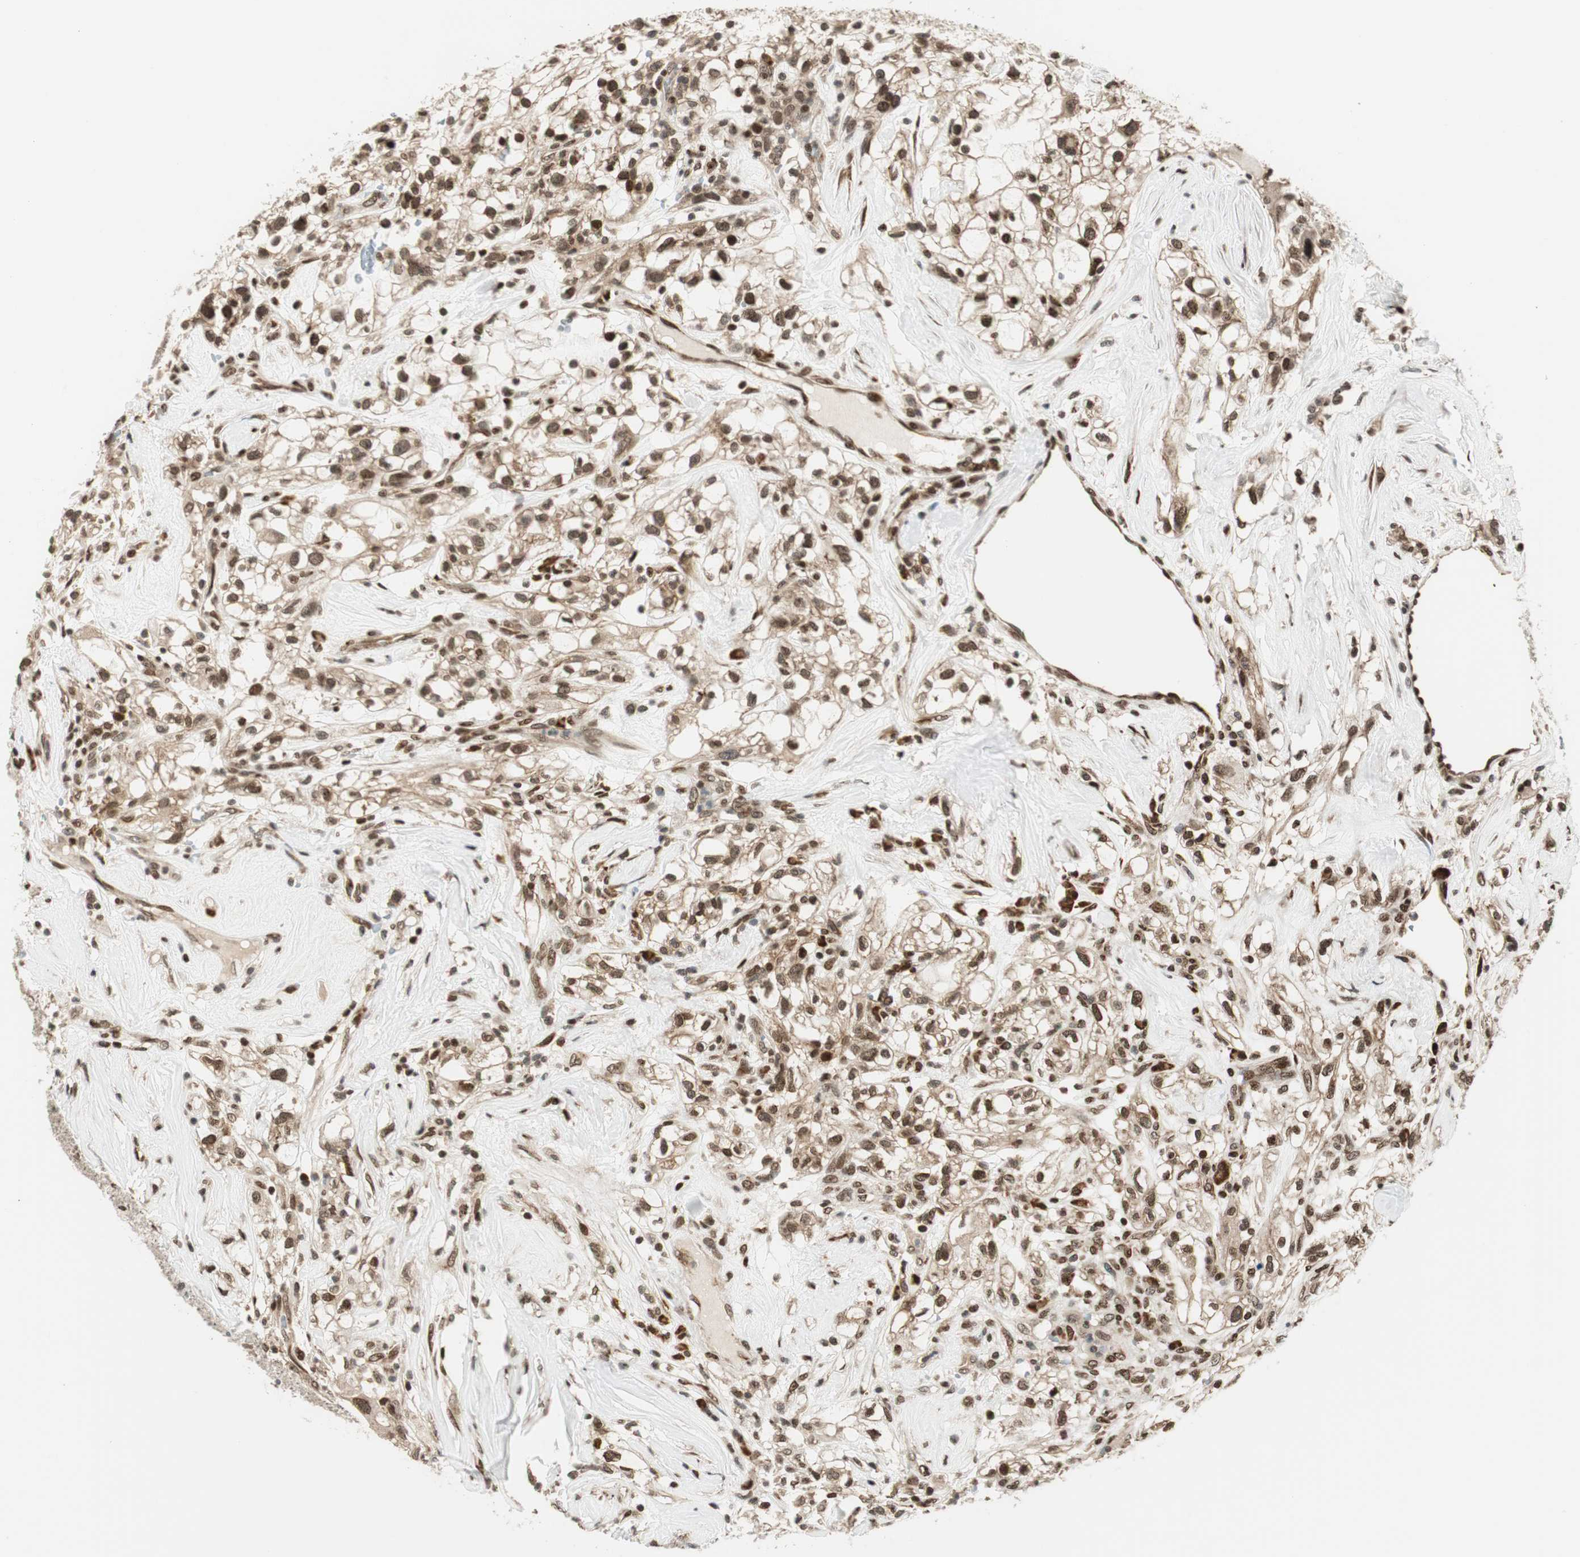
{"staining": {"intensity": "moderate", "quantity": ">75%", "location": "nuclear"}, "tissue": "renal cancer", "cell_type": "Tumor cells", "image_type": "cancer", "snomed": [{"axis": "morphology", "description": "Adenocarcinoma, NOS"}, {"axis": "topography", "description": "Kidney"}], "caption": "Tumor cells exhibit medium levels of moderate nuclear staining in about >75% of cells in renal cancer (adenocarcinoma). The protein is shown in brown color, while the nuclei are stained blue.", "gene": "RING1", "patient": {"sex": "female", "age": 60}}